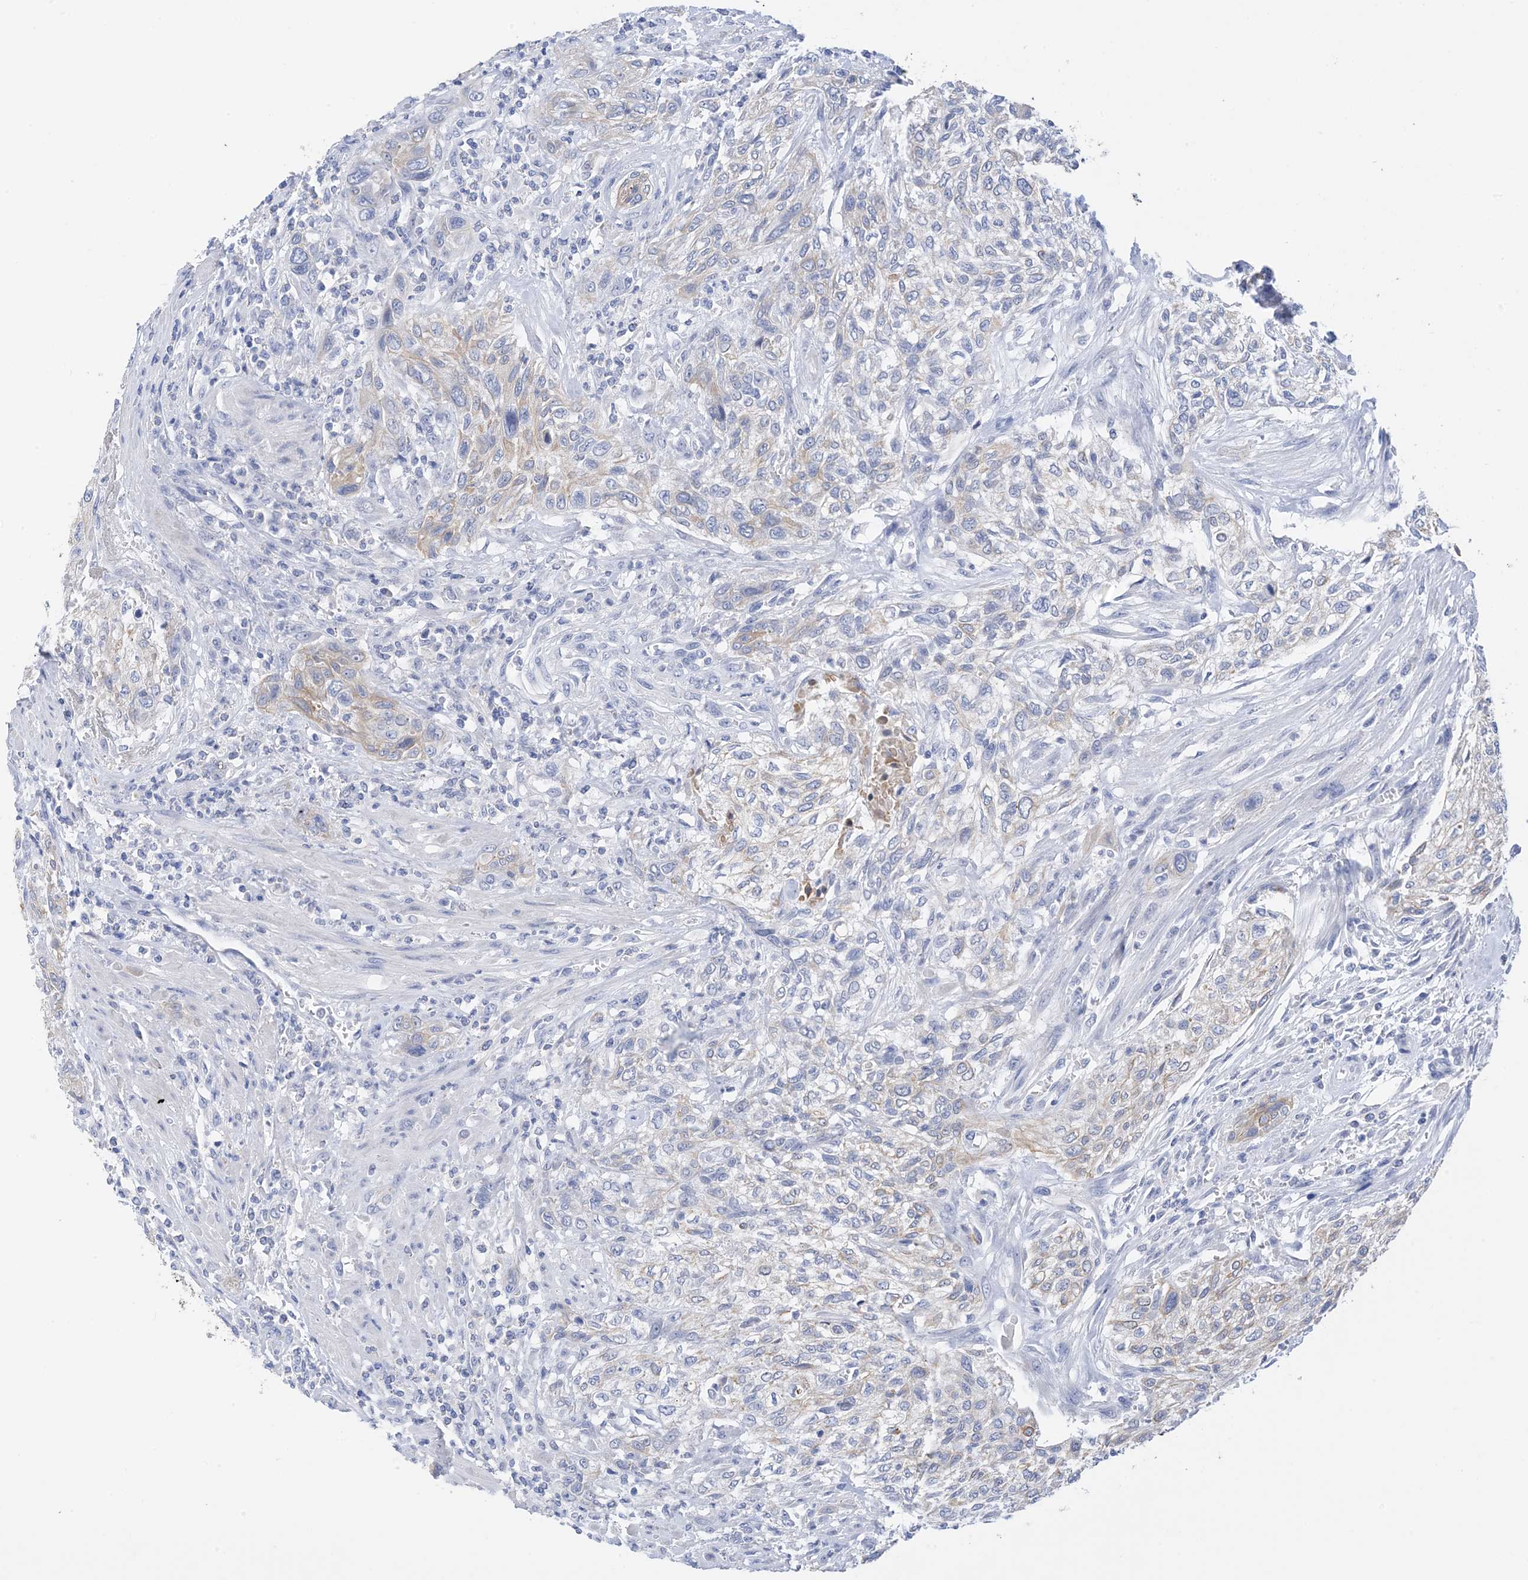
{"staining": {"intensity": "weak", "quantity": "25%-75%", "location": "cytoplasmic/membranous"}, "tissue": "urothelial cancer", "cell_type": "Tumor cells", "image_type": "cancer", "snomed": [{"axis": "morphology", "description": "Urothelial carcinoma, High grade"}, {"axis": "topography", "description": "Urinary bladder"}], "caption": "Tumor cells reveal low levels of weak cytoplasmic/membranous positivity in approximately 25%-75% of cells in human urothelial cancer. Using DAB (brown) and hematoxylin (blue) stains, captured at high magnification using brightfield microscopy.", "gene": "PLK4", "patient": {"sex": "male", "age": 35}}